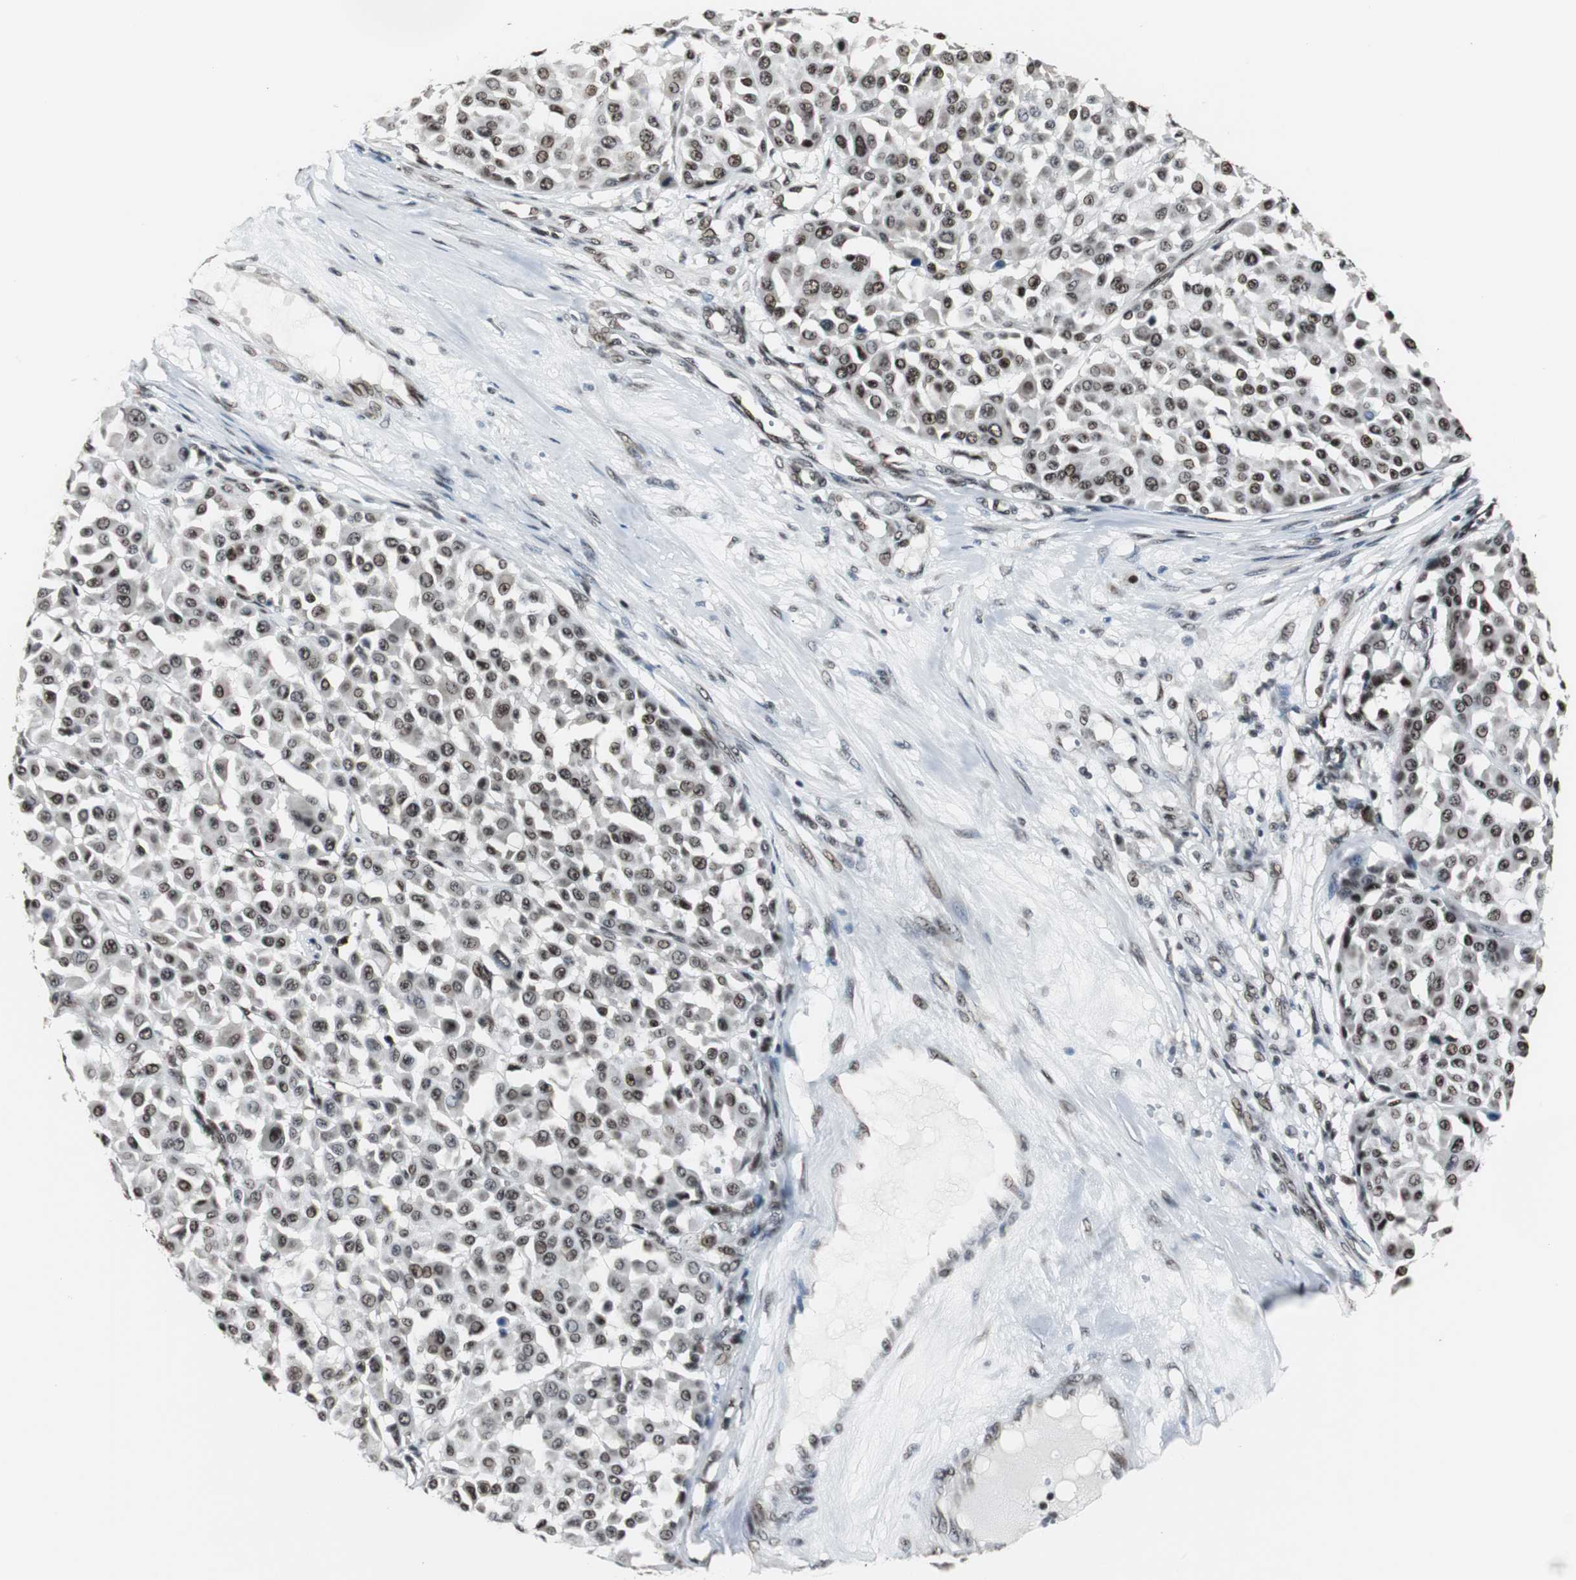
{"staining": {"intensity": "strong", "quantity": ">75%", "location": "nuclear"}, "tissue": "melanoma", "cell_type": "Tumor cells", "image_type": "cancer", "snomed": [{"axis": "morphology", "description": "Malignant melanoma, Metastatic site"}, {"axis": "topography", "description": "Soft tissue"}], "caption": "This is an image of IHC staining of melanoma, which shows strong expression in the nuclear of tumor cells.", "gene": "CDK9", "patient": {"sex": "male", "age": 41}}